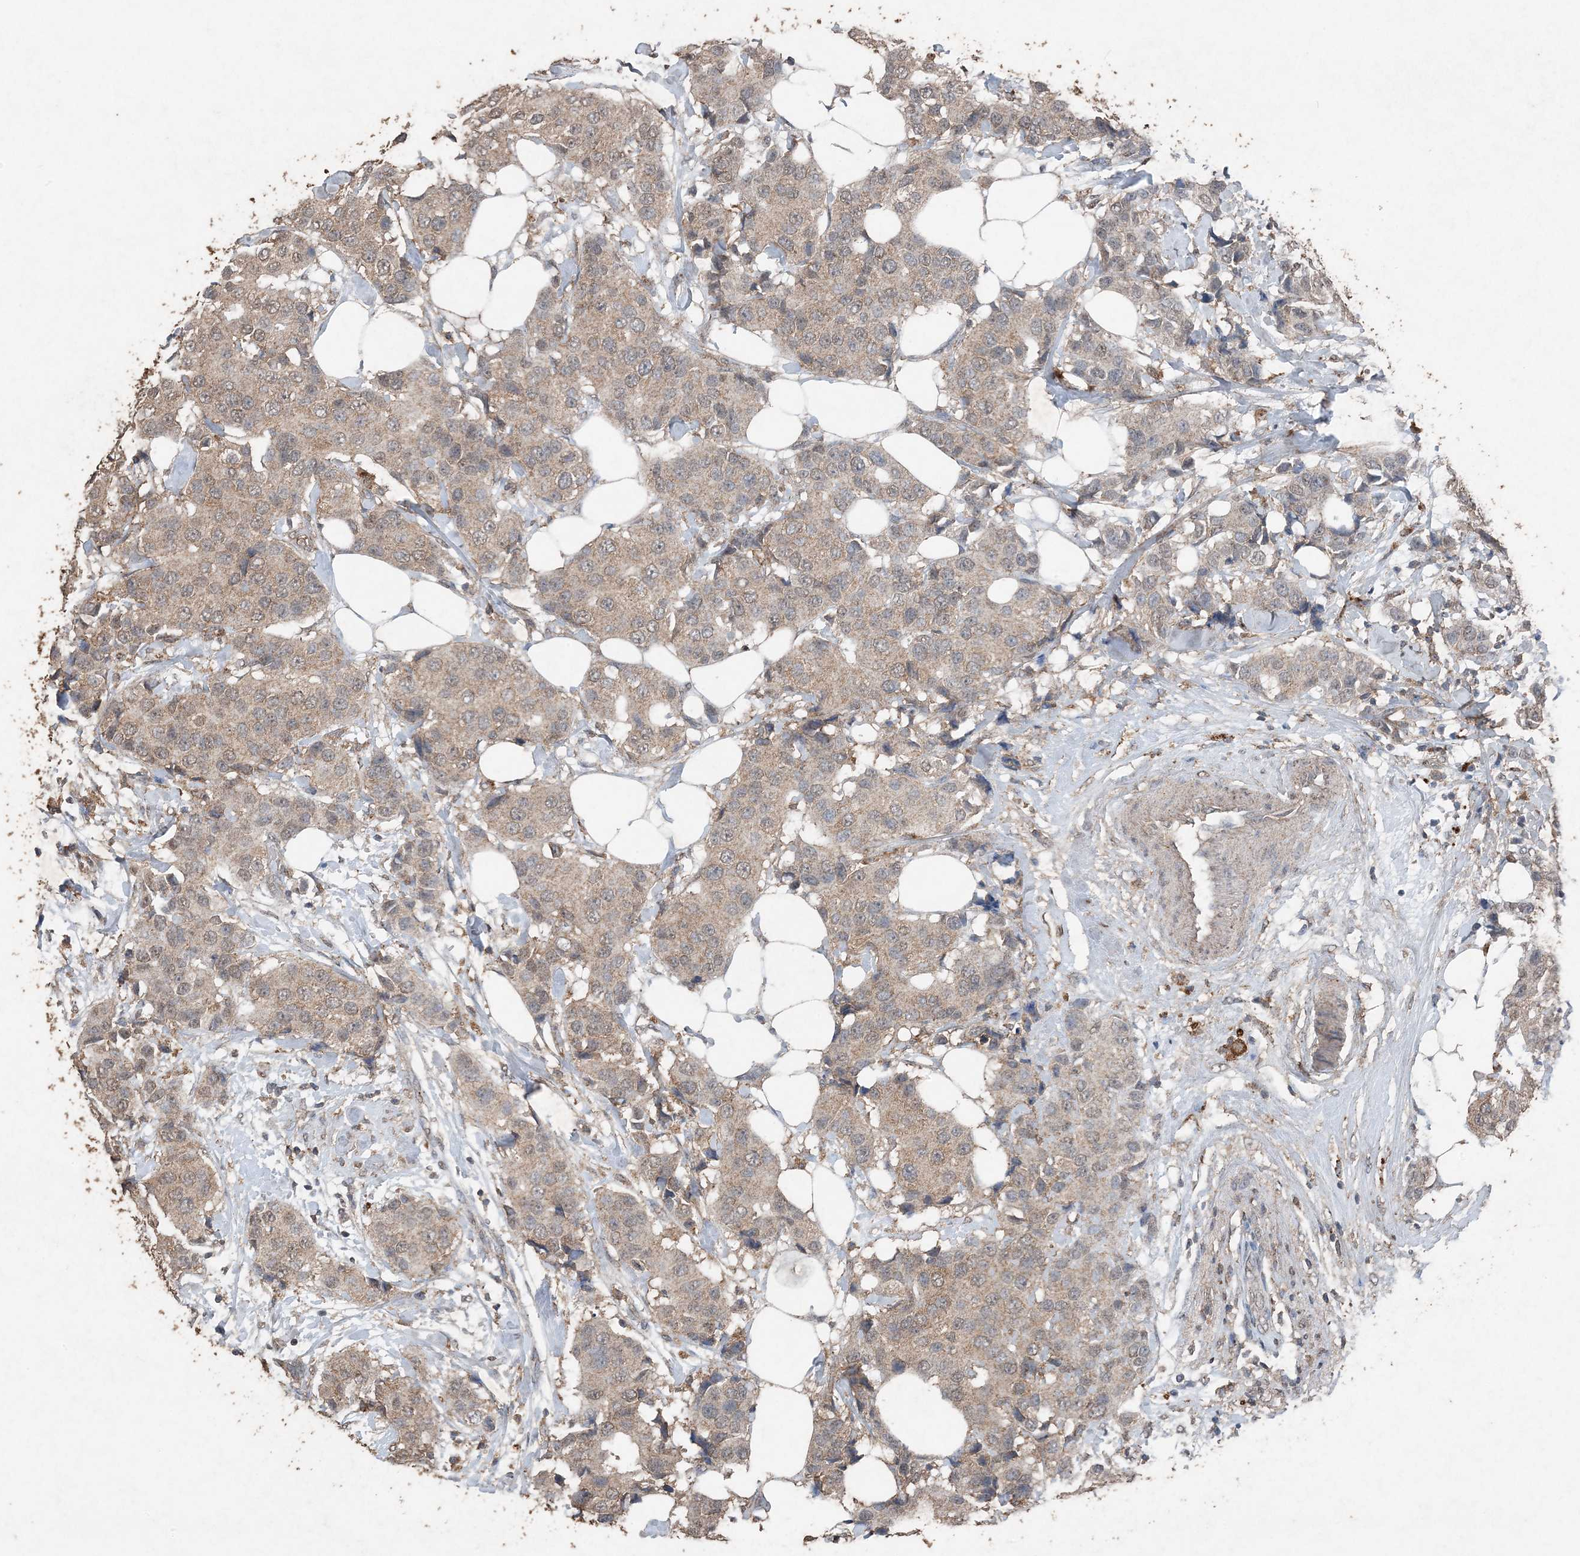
{"staining": {"intensity": "moderate", "quantity": ">75%", "location": "cytoplasmic/membranous"}, "tissue": "breast cancer", "cell_type": "Tumor cells", "image_type": "cancer", "snomed": [{"axis": "morphology", "description": "Normal tissue, NOS"}, {"axis": "morphology", "description": "Duct carcinoma"}, {"axis": "topography", "description": "Breast"}], "caption": "A medium amount of moderate cytoplasmic/membranous staining is identified in approximately >75% of tumor cells in breast invasive ductal carcinoma tissue.", "gene": "FCN3", "patient": {"sex": "female", "age": 39}}